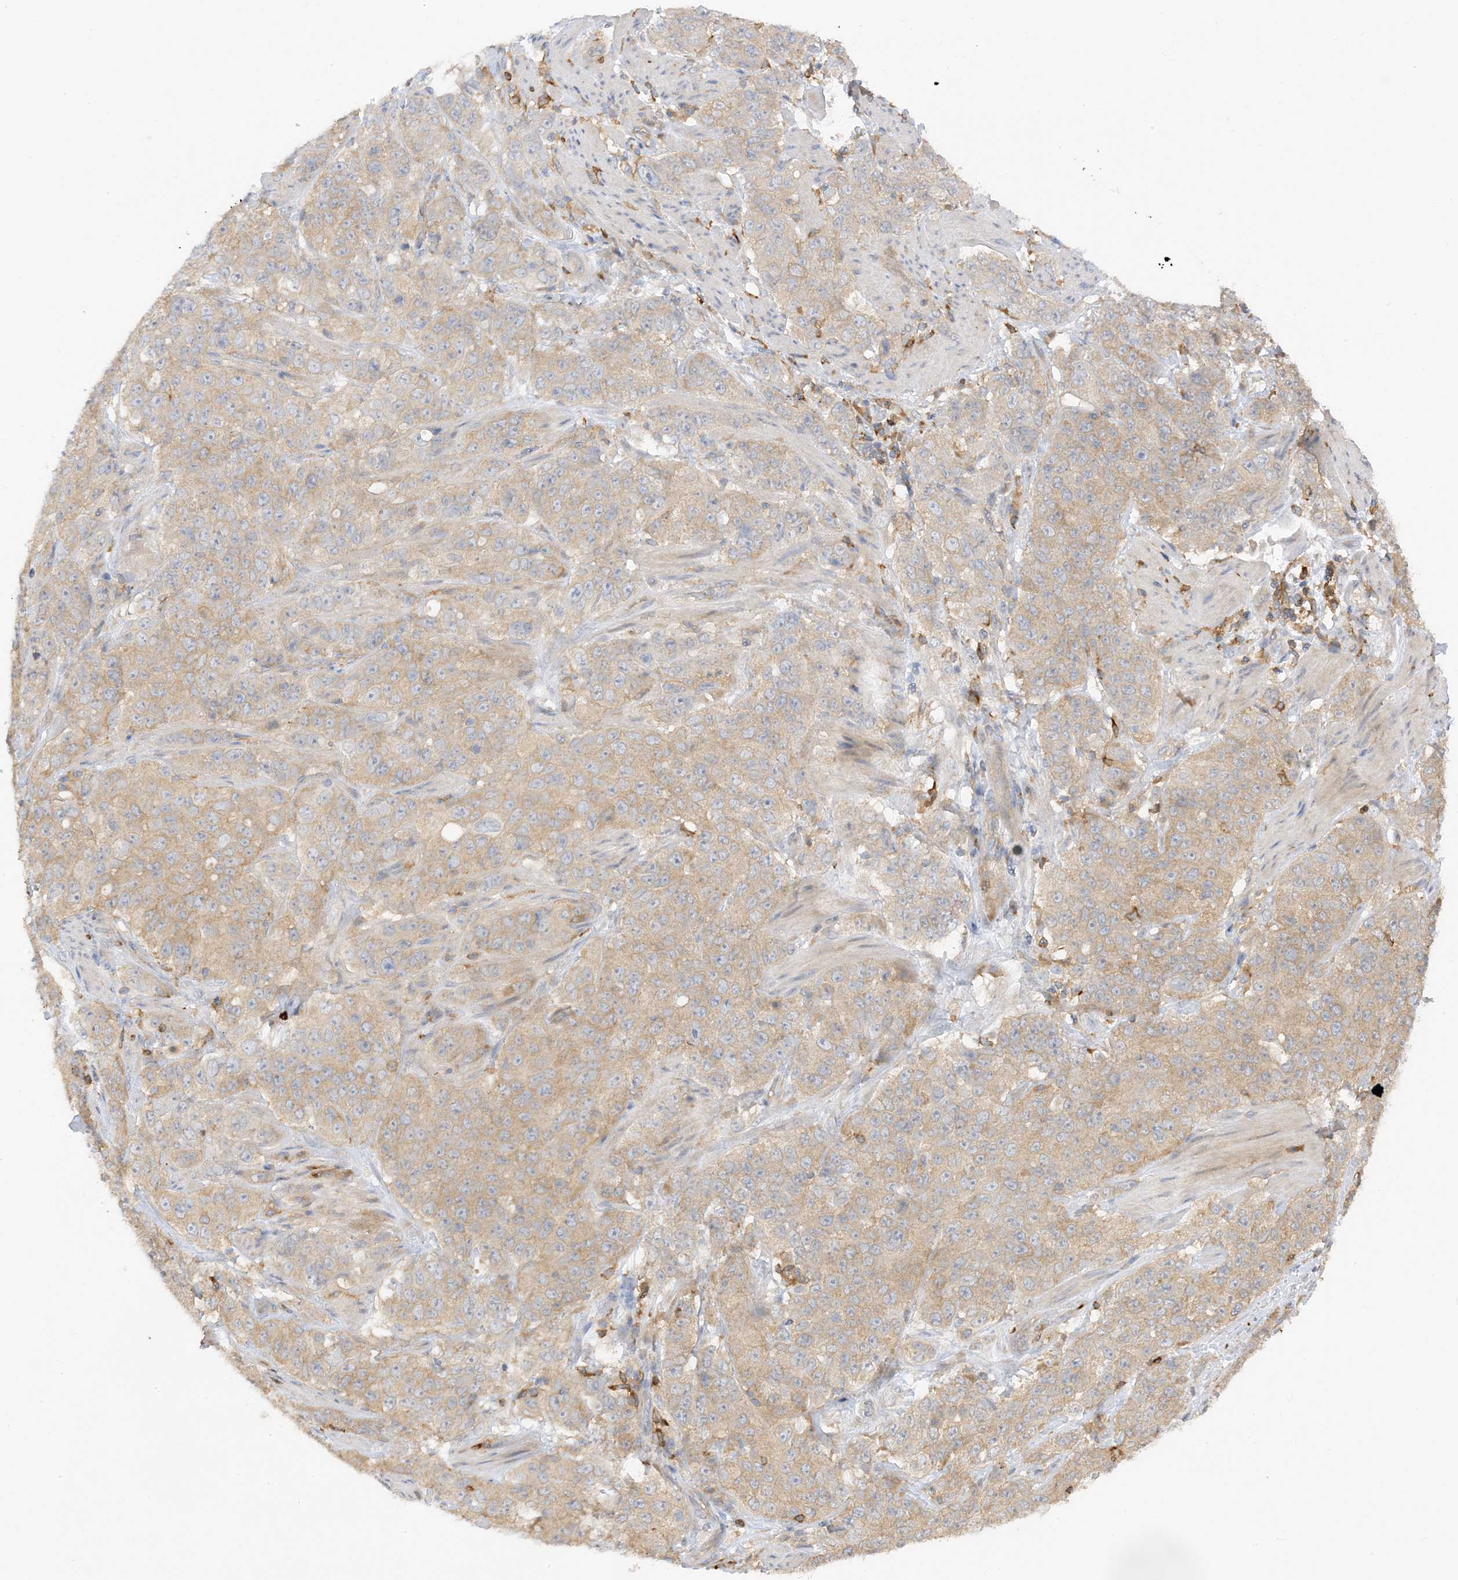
{"staining": {"intensity": "weak", "quantity": "<25%", "location": "cytoplasmic/membranous"}, "tissue": "stomach cancer", "cell_type": "Tumor cells", "image_type": "cancer", "snomed": [{"axis": "morphology", "description": "Adenocarcinoma, NOS"}, {"axis": "topography", "description": "Stomach"}], "caption": "This is a micrograph of immunohistochemistry (IHC) staining of stomach cancer (adenocarcinoma), which shows no staining in tumor cells.", "gene": "PHACTR2", "patient": {"sex": "male", "age": 48}}